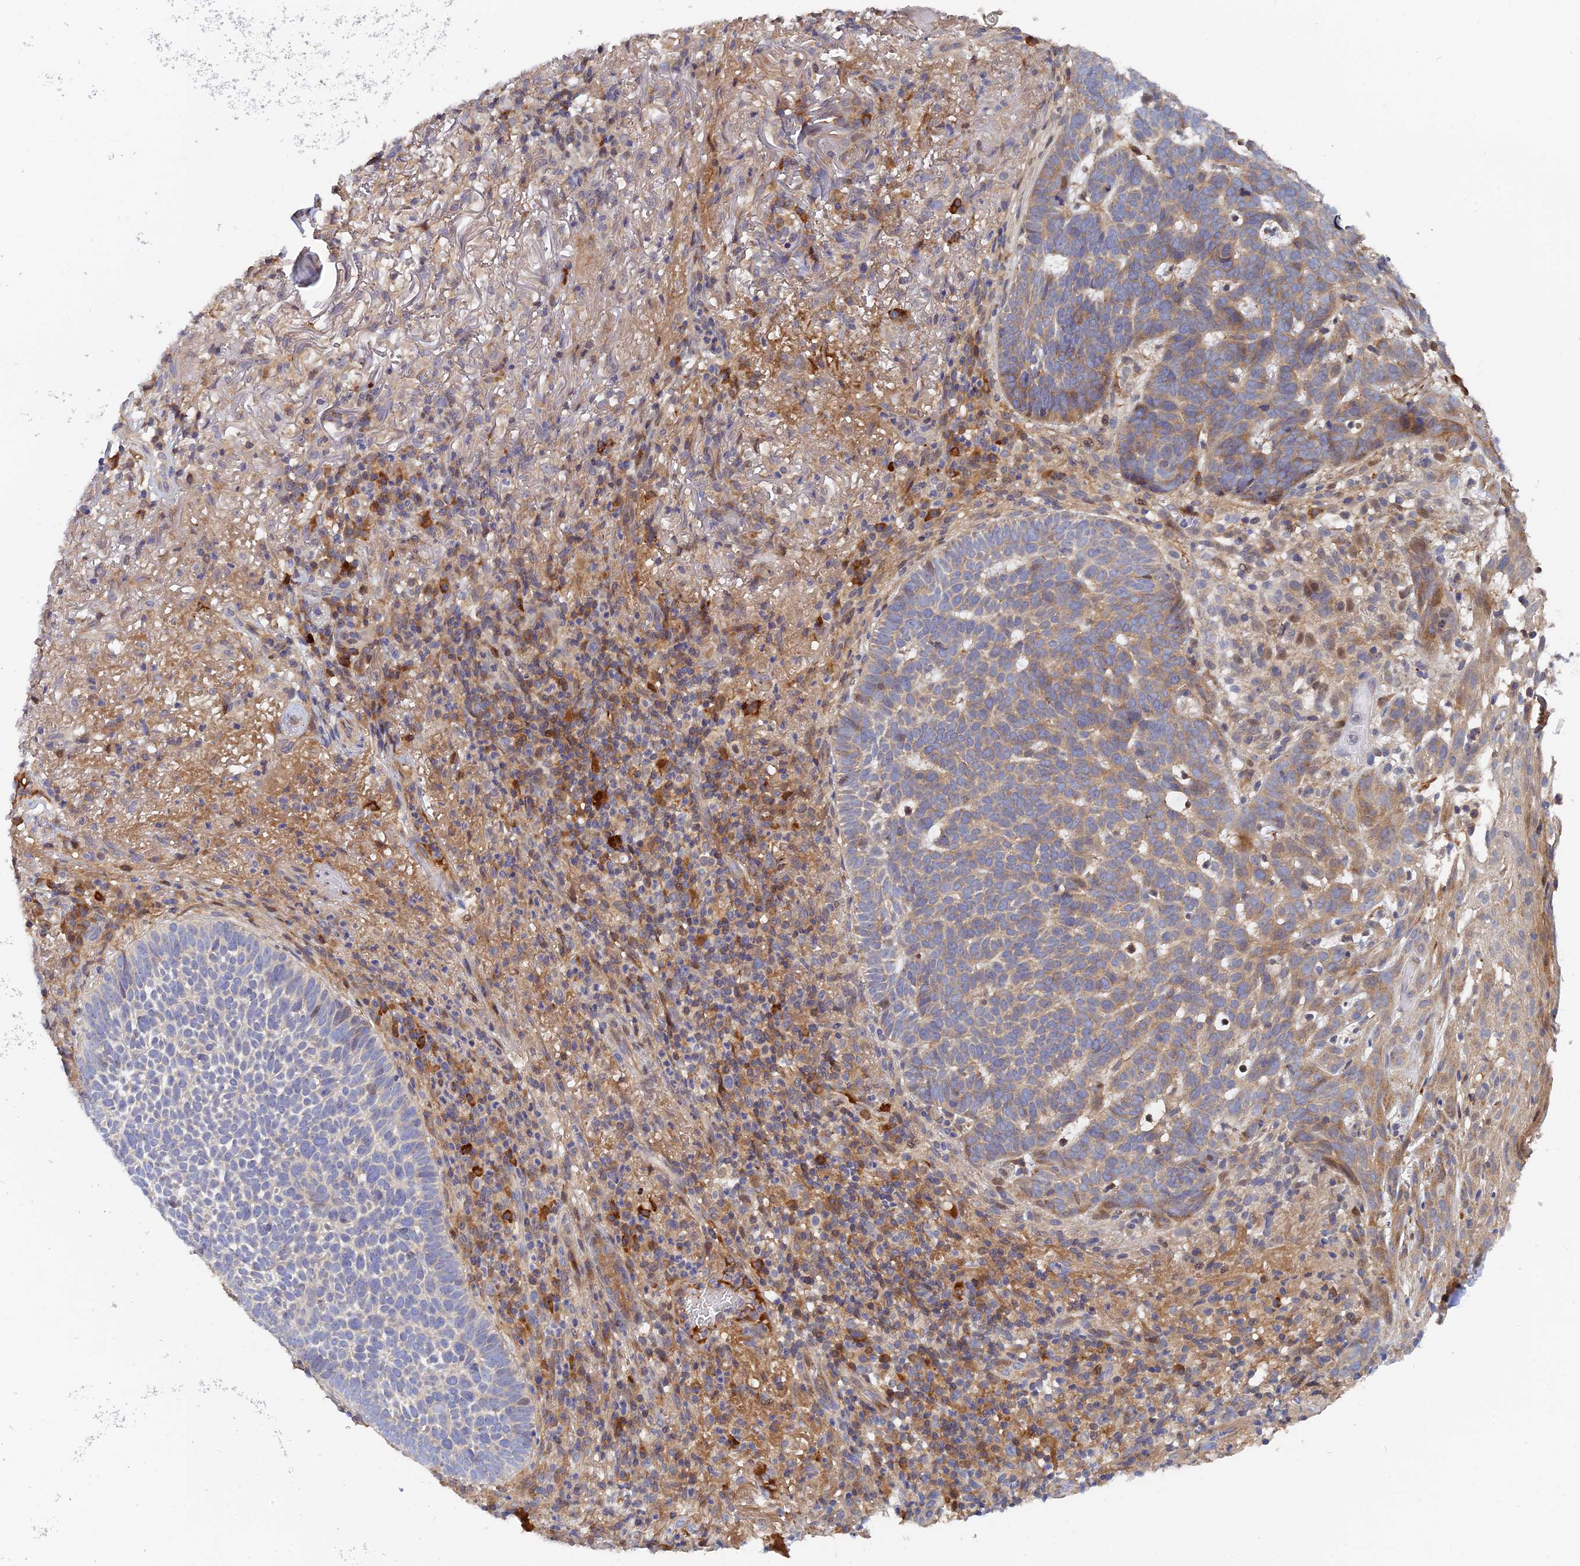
{"staining": {"intensity": "weak", "quantity": "25%-75%", "location": "cytoplasmic/membranous"}, "tissue": "skin cancer", "cell_type": "Tumor cells", "image_type": "cancer", "snomed": [{"axis": "morphology", "description": "Basal cell carcinoma"}, {"axis": "topography", "description": "Skin"}], "caption": "Immunohistochemical staining of basal cell carcinoma (skin) exhibits low levels of weak cytoplasmic/membranous expression in approximately 25%-75% of tumor cells. (IHC, brightfield microscopy, high magnification).", "gene": "SPATA5L1", "patient": {"sex": "female", "age": 78}}